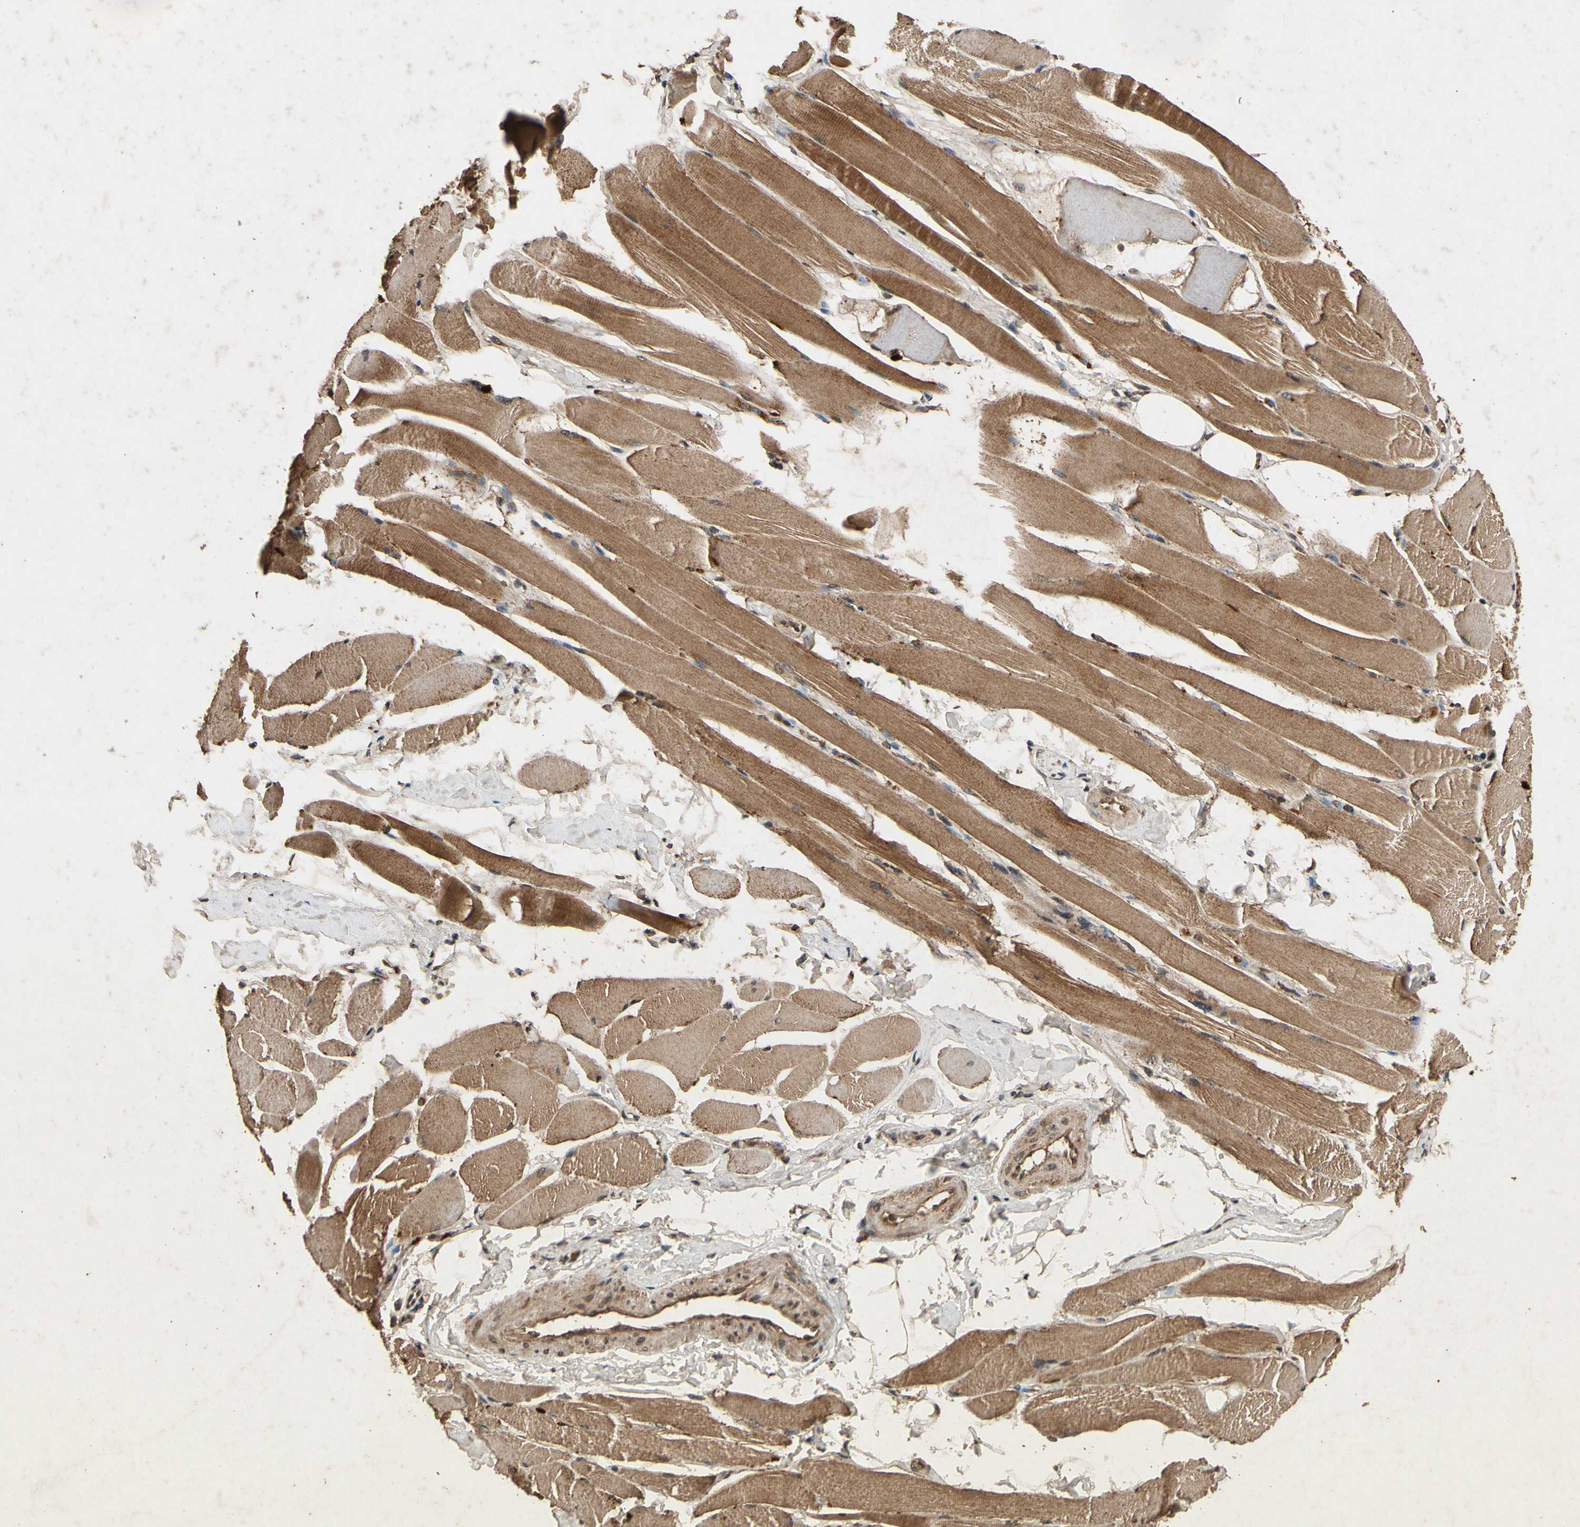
{"staining": {"intensity": "moderate", "quantity": ">75%", "location": "cytoplasmic/membranous,nuclear"}, "tissue": "skeletal muscle", "cell_type": "Myocytes", "image_type": "normal", "snomed": [{"axis": "morphology", "description": "Normal tissue, NOS"}, {"axis": "topography", "description": "Skeletal muscle"}, {"axis": "topography", "description": "Peripheral nerve tissue"}], "caption": "Immunohistochemical staining of unremarkable skeletal muscle reveals moderate cytoplasmic/membranous,nuclear protein expression in approximately >75% of myocytes. (Stains: DAB (3,3'-diaminobenzidine) in brown, nuclei in blue, Microscopy: brightfield microscopy at high magnification).", "gene": "TXN2", "patient": {"sex": "female", "age": 84}}